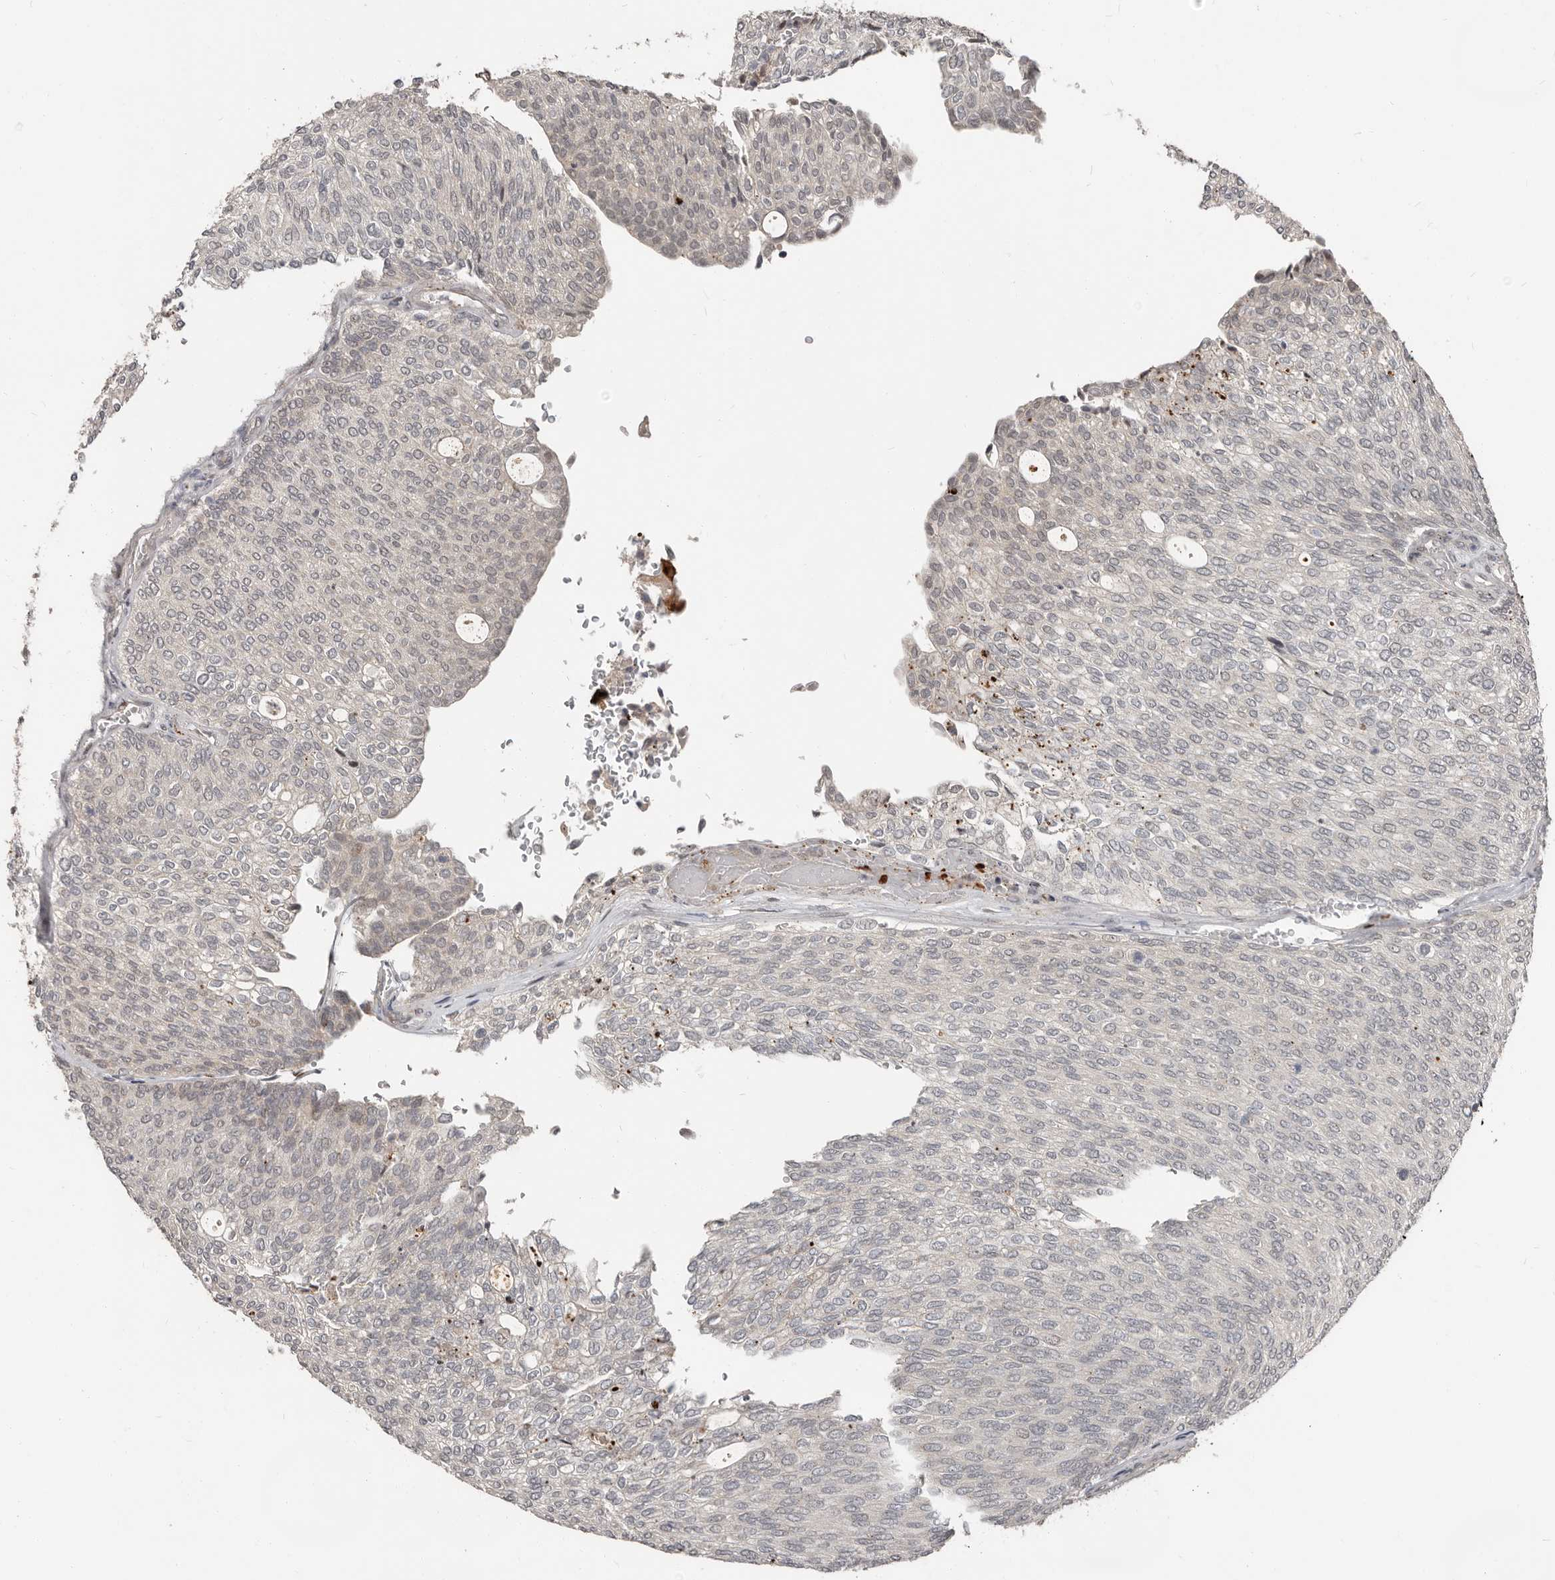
{"staining": {"intensity": "negative", "quantity": "none", "location": "none"}, "tissue": "urothelial cancer", "cell_type": "Tumor cells", "image_type": "cancer", "snomed": [{"axis": "morphology", "description": "Urothelial carcinoma, Low grade"}, {"axis": "topography", "description": "Urinary bladder"}], "caption": "A high-resolution photomicrograph shows immunohistochemistry staining of urothelial carcinoma (low-grade), which demonstrates no significant positivity in tumor cells.", "gene": "APOL6", "patient": {"sex": "female", "age": 79}}